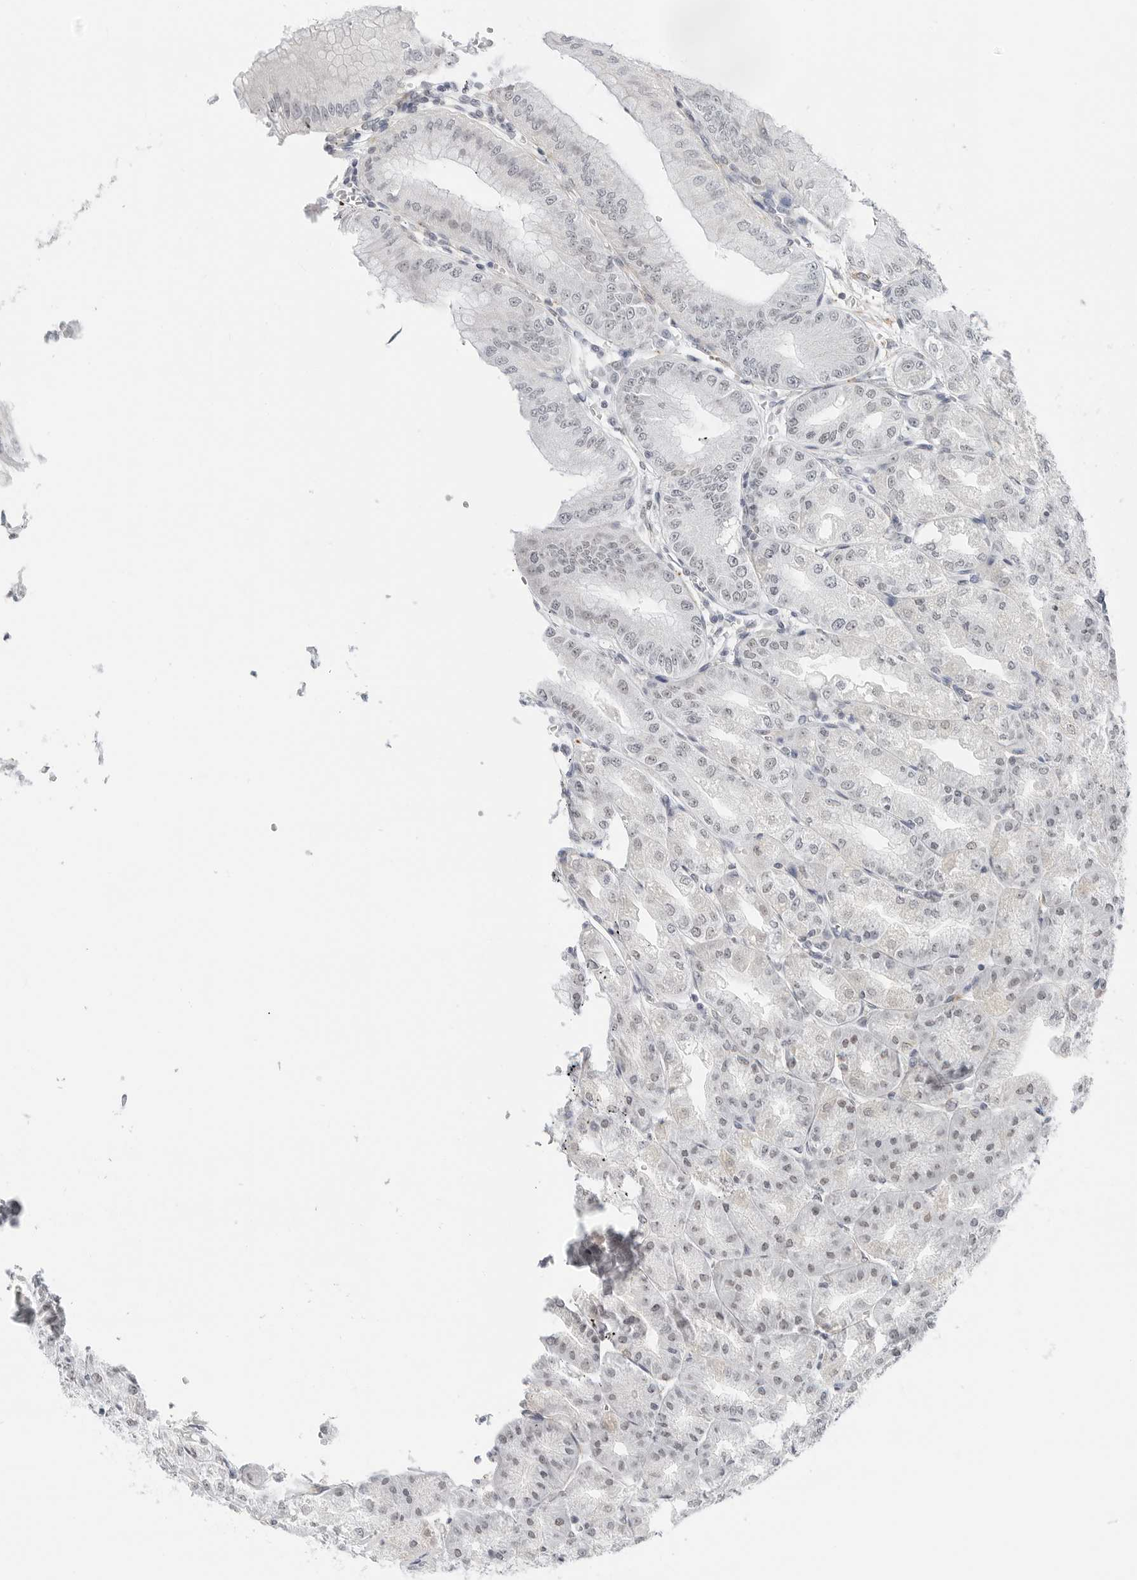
{"staining": {"intensity": "weak", "quantity": "25%-75%", "location": "cytoplasmic/membranous,nuclear"}, "tissue": "stomach", "cell_type": "Glandular cells", "image_type": "normal", "snomed": [{"axis": "morphology", "description": "Normal tissue, NOS"}, {"axis": "topography", "description": "Stomach, lower"}], "caption": "Protein staining reveals weak cytoplasmic/membranous,nuclear staining in about 25%-75% of glandular cells in benign stomach.", "gene": "TSEN2", "patient": {"sex": "male", "age": 71}}